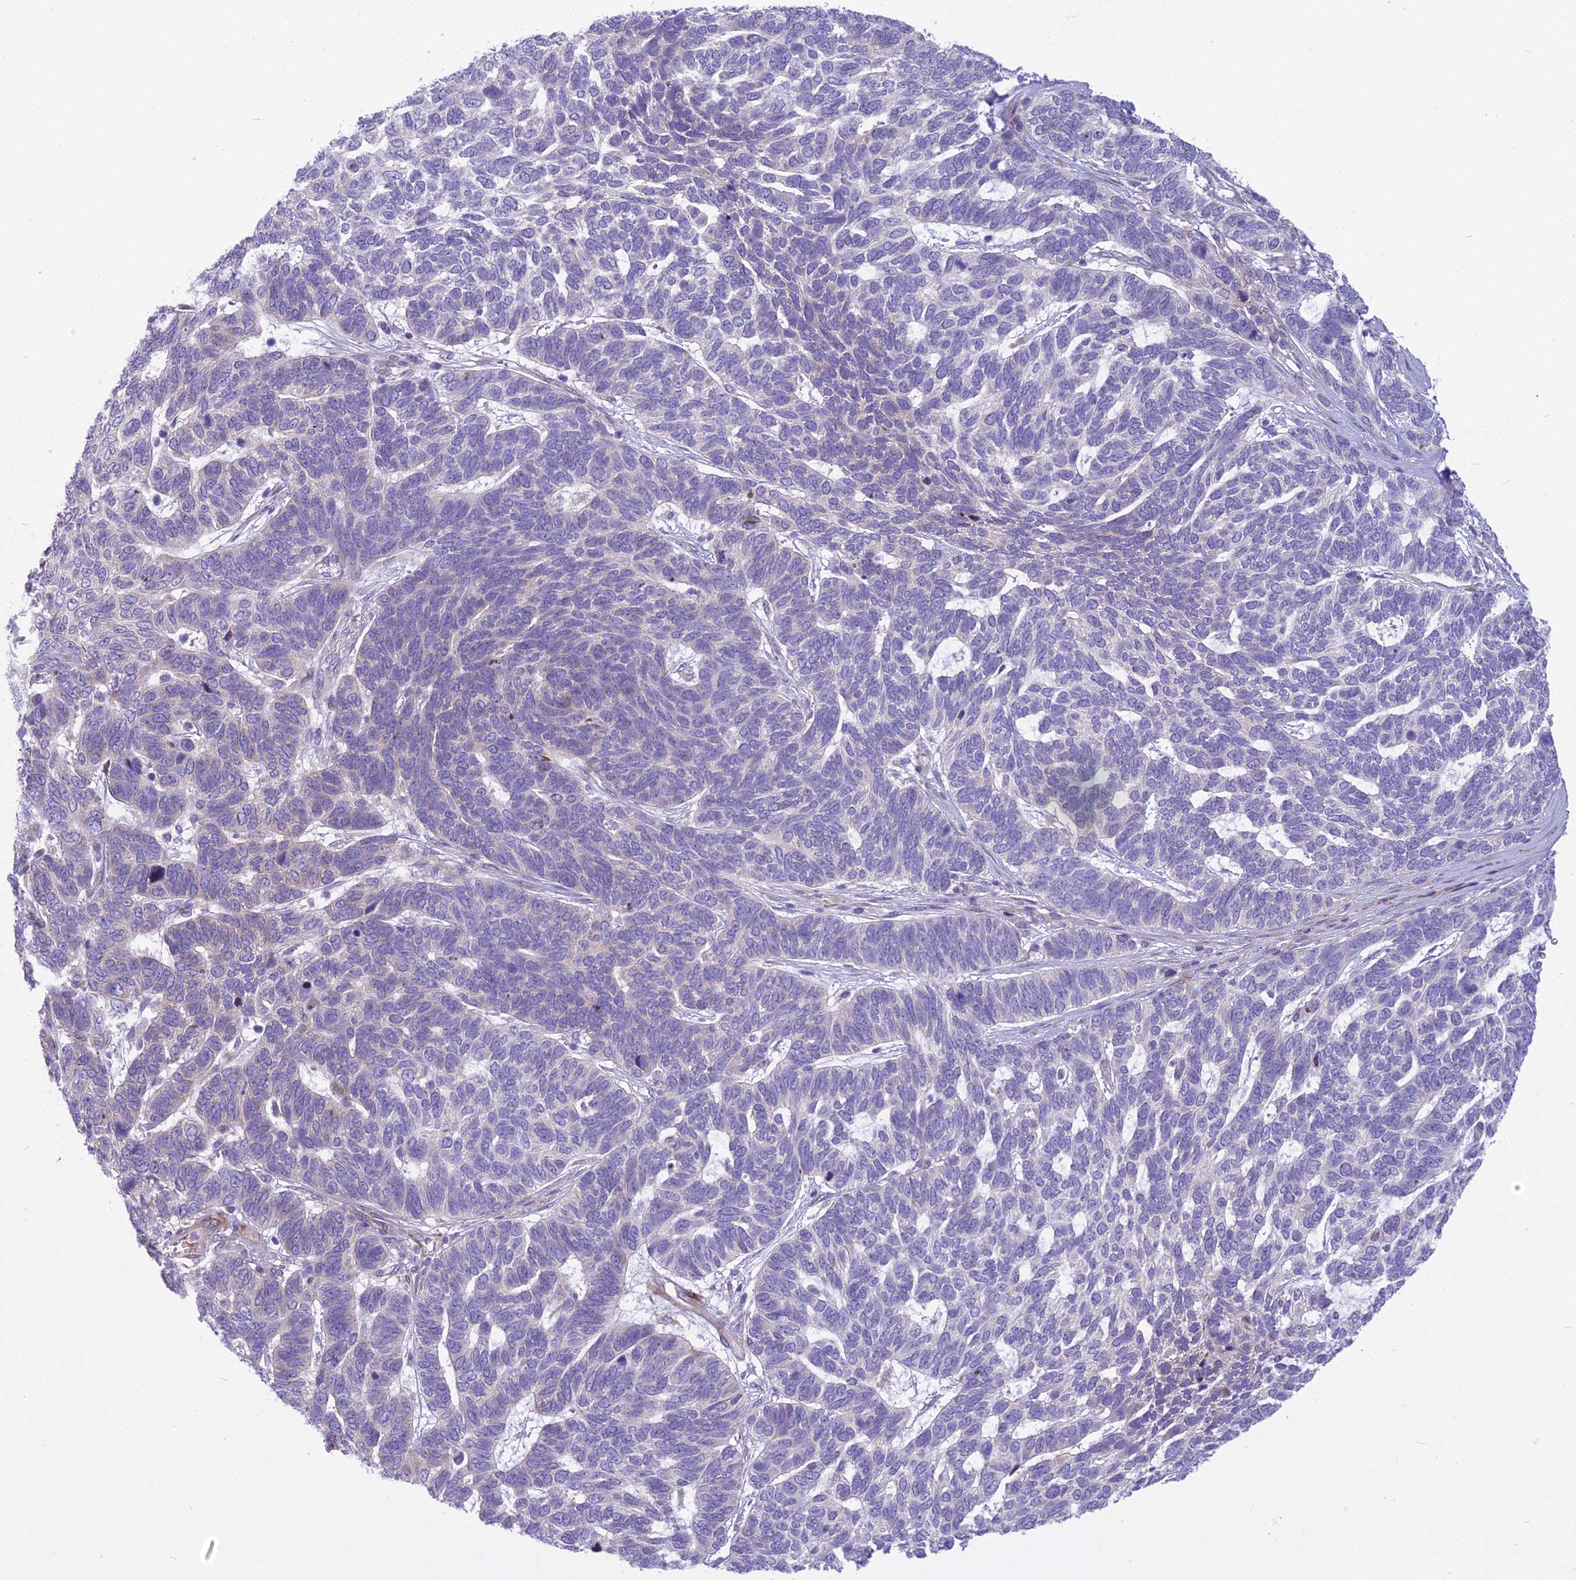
{"staining": {"intensity": "negative", "quantity": "none", "location": "none"}, "tissue": "skin cancer", "cell_type": "Tumor cells", "image_type": "cancer", "snomed": [{"axis": "morphology", "description": "Basal cell carcinoma"}, {"axis": "topography", "description": "Skin"}], "caption": "Immunohistochemistry (IHC) of skin cancer (basal cell carcinoma) displays no expression in tumor cells.", "gene": "PCDHB14", "patient": {"sex": "female", "age": 65}}